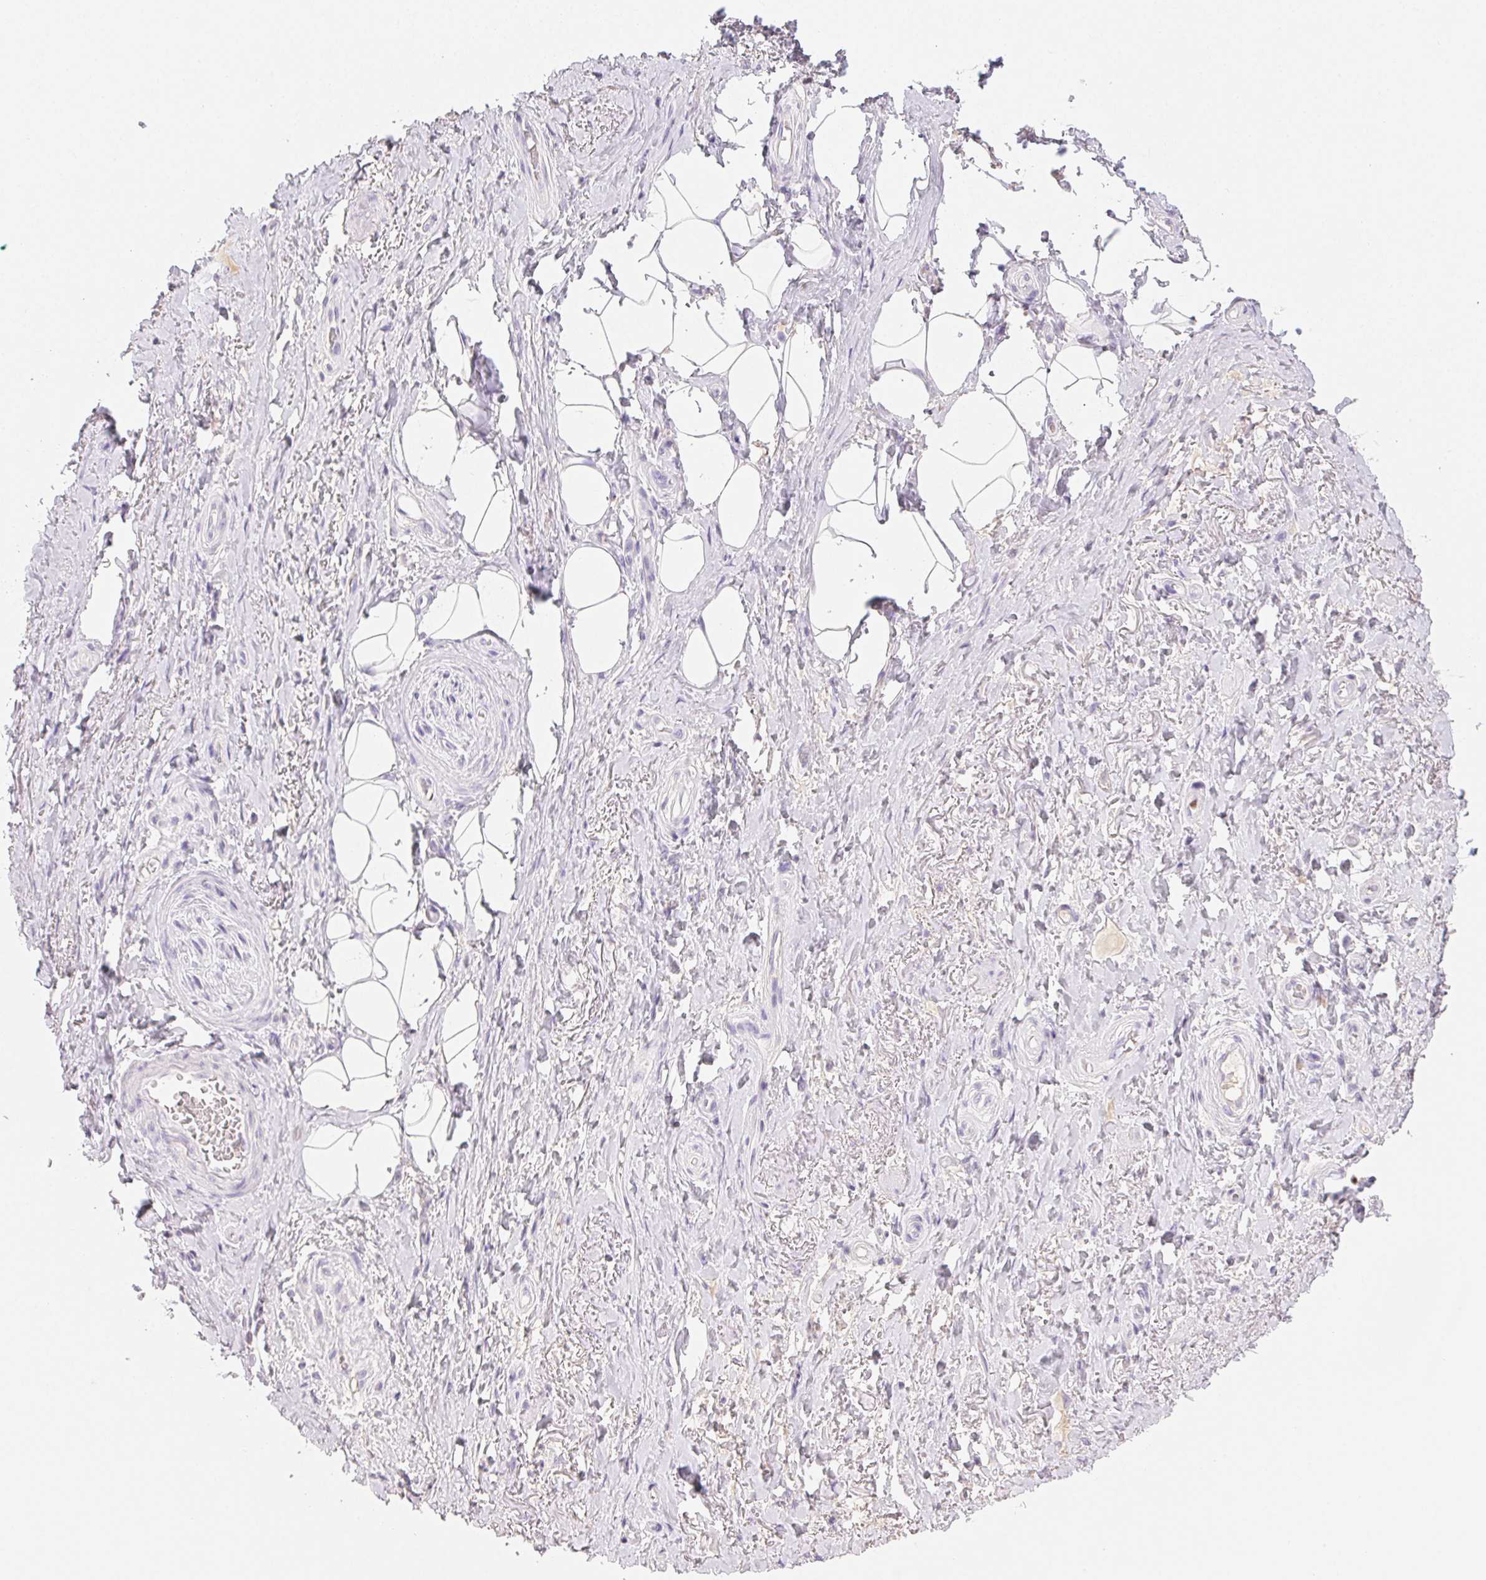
{"staining": {"intensity": "negative", "quantity": "none", "location": "none"}, "tissue": "adipose tissue", "cell_type": "Adipocytes", "image_type": "normal", "snomed": [{"axis": "morphology", "description": "Normal tissue, NOS"}, {"axis": "topography", "description": "Anal"}, {"axis": "topography", "description": "Peripheral nerve tissue"}], "caption": "Immunohistochemical staining of benign human adipose tissue exhibits no significant expression in adipocytes.", "gene": "PADI4", "patient": {"sex": "male", "age": 53}}